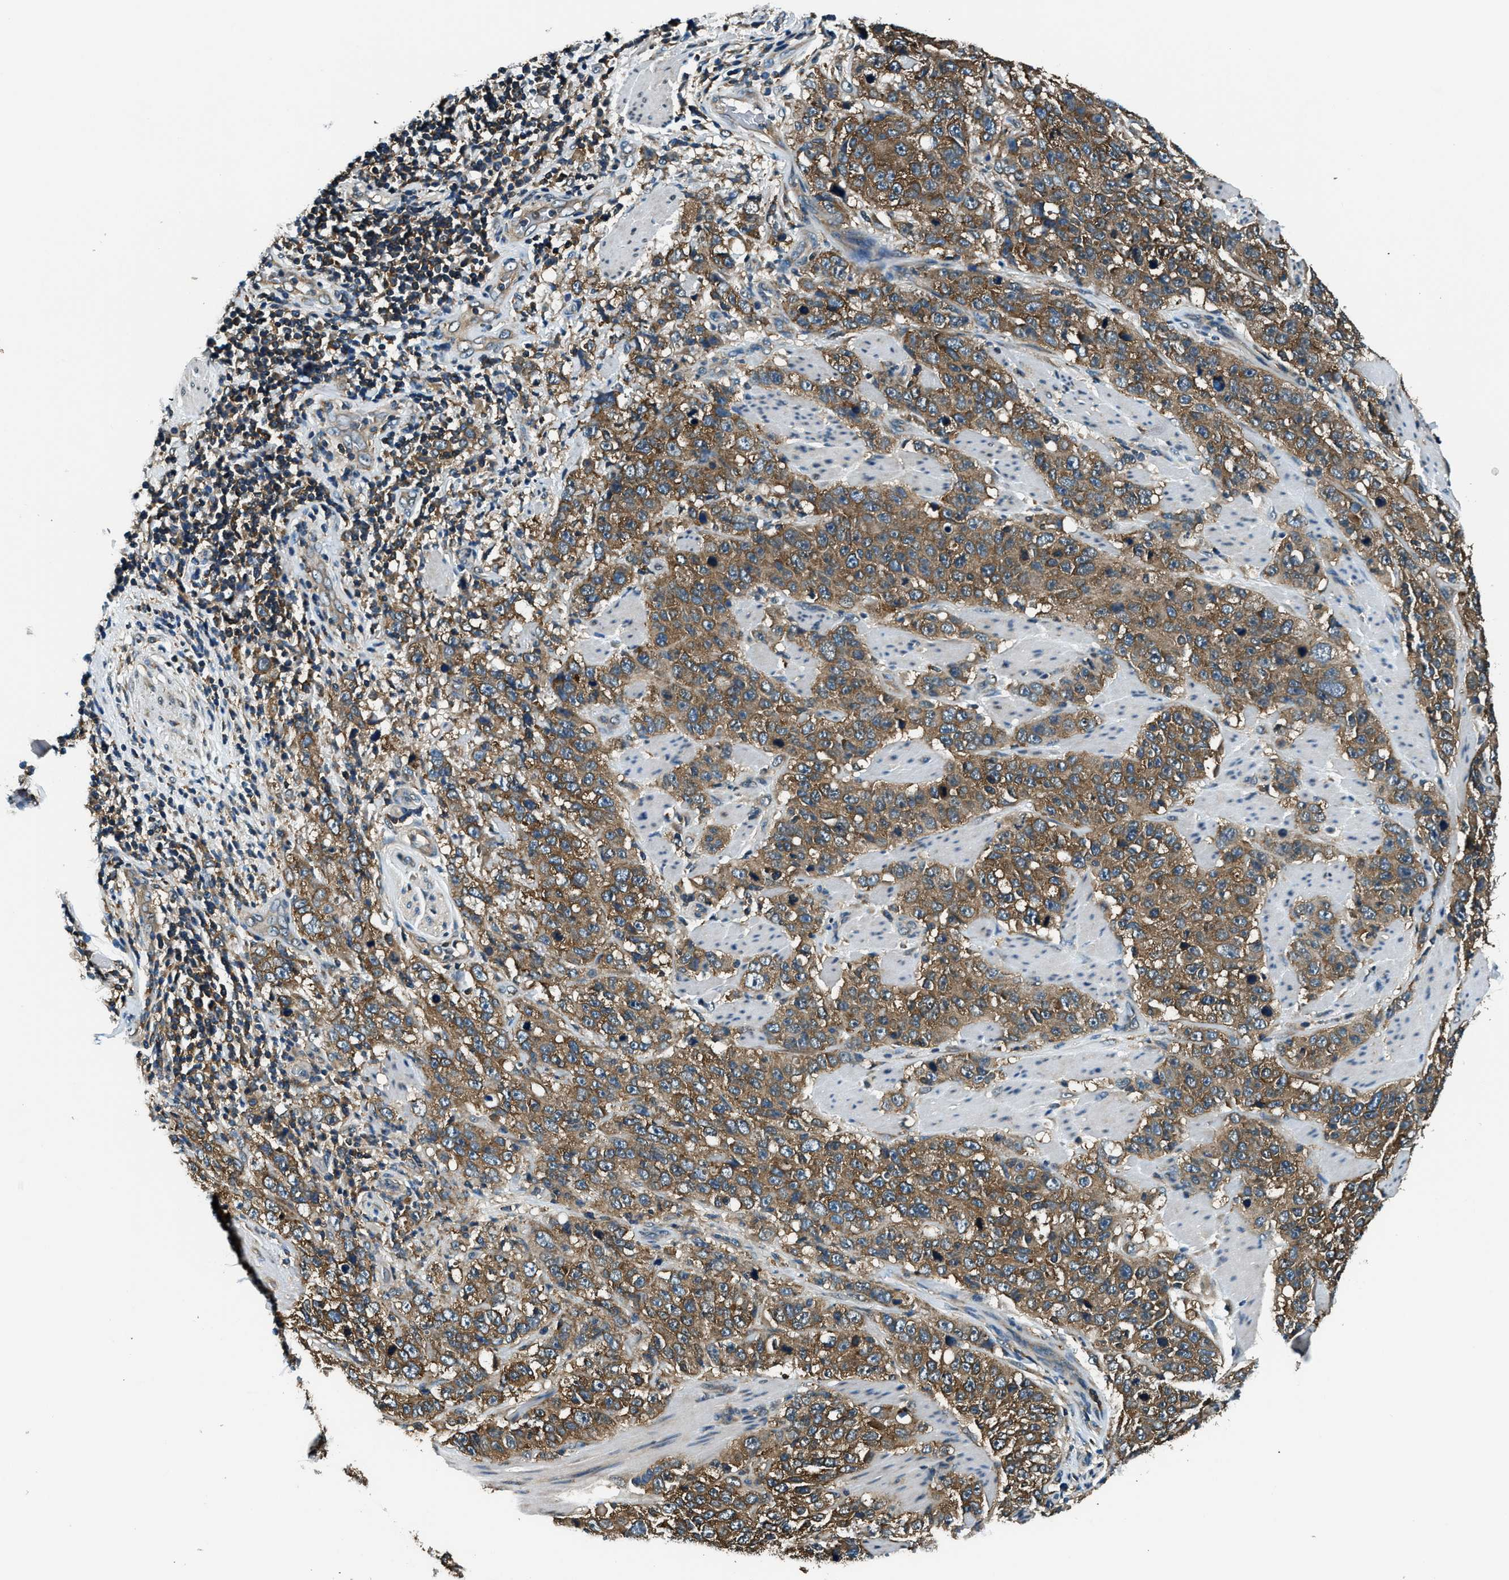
{"staining": {"intensity": "moderate", "quantity": ">75%", "location": "cytoplasmic/membranous"}, "tissue": "stomach cancer", "cell_type": "Tumor cells", "image_type": "cancer", "snomed": [{"axis": "morphology", "description": "Adenocarcinoma, NOS"}, {"axis": "topography", "description": "Stomach"}], "caption": "Immunohistochemical staining of stomach cancer (adenocarcinoma) reveals medium levels of moderate cytoplasmic/membranous protein expression in approximately >75% of tumor cells. The protein of interest is stained brown, and the nuclei are stained in blue (DAB IHC with brightfield microscopy, high magnification).", "gene": "ARFGAP2", "patient": {"sex": "male", "age": 48}}